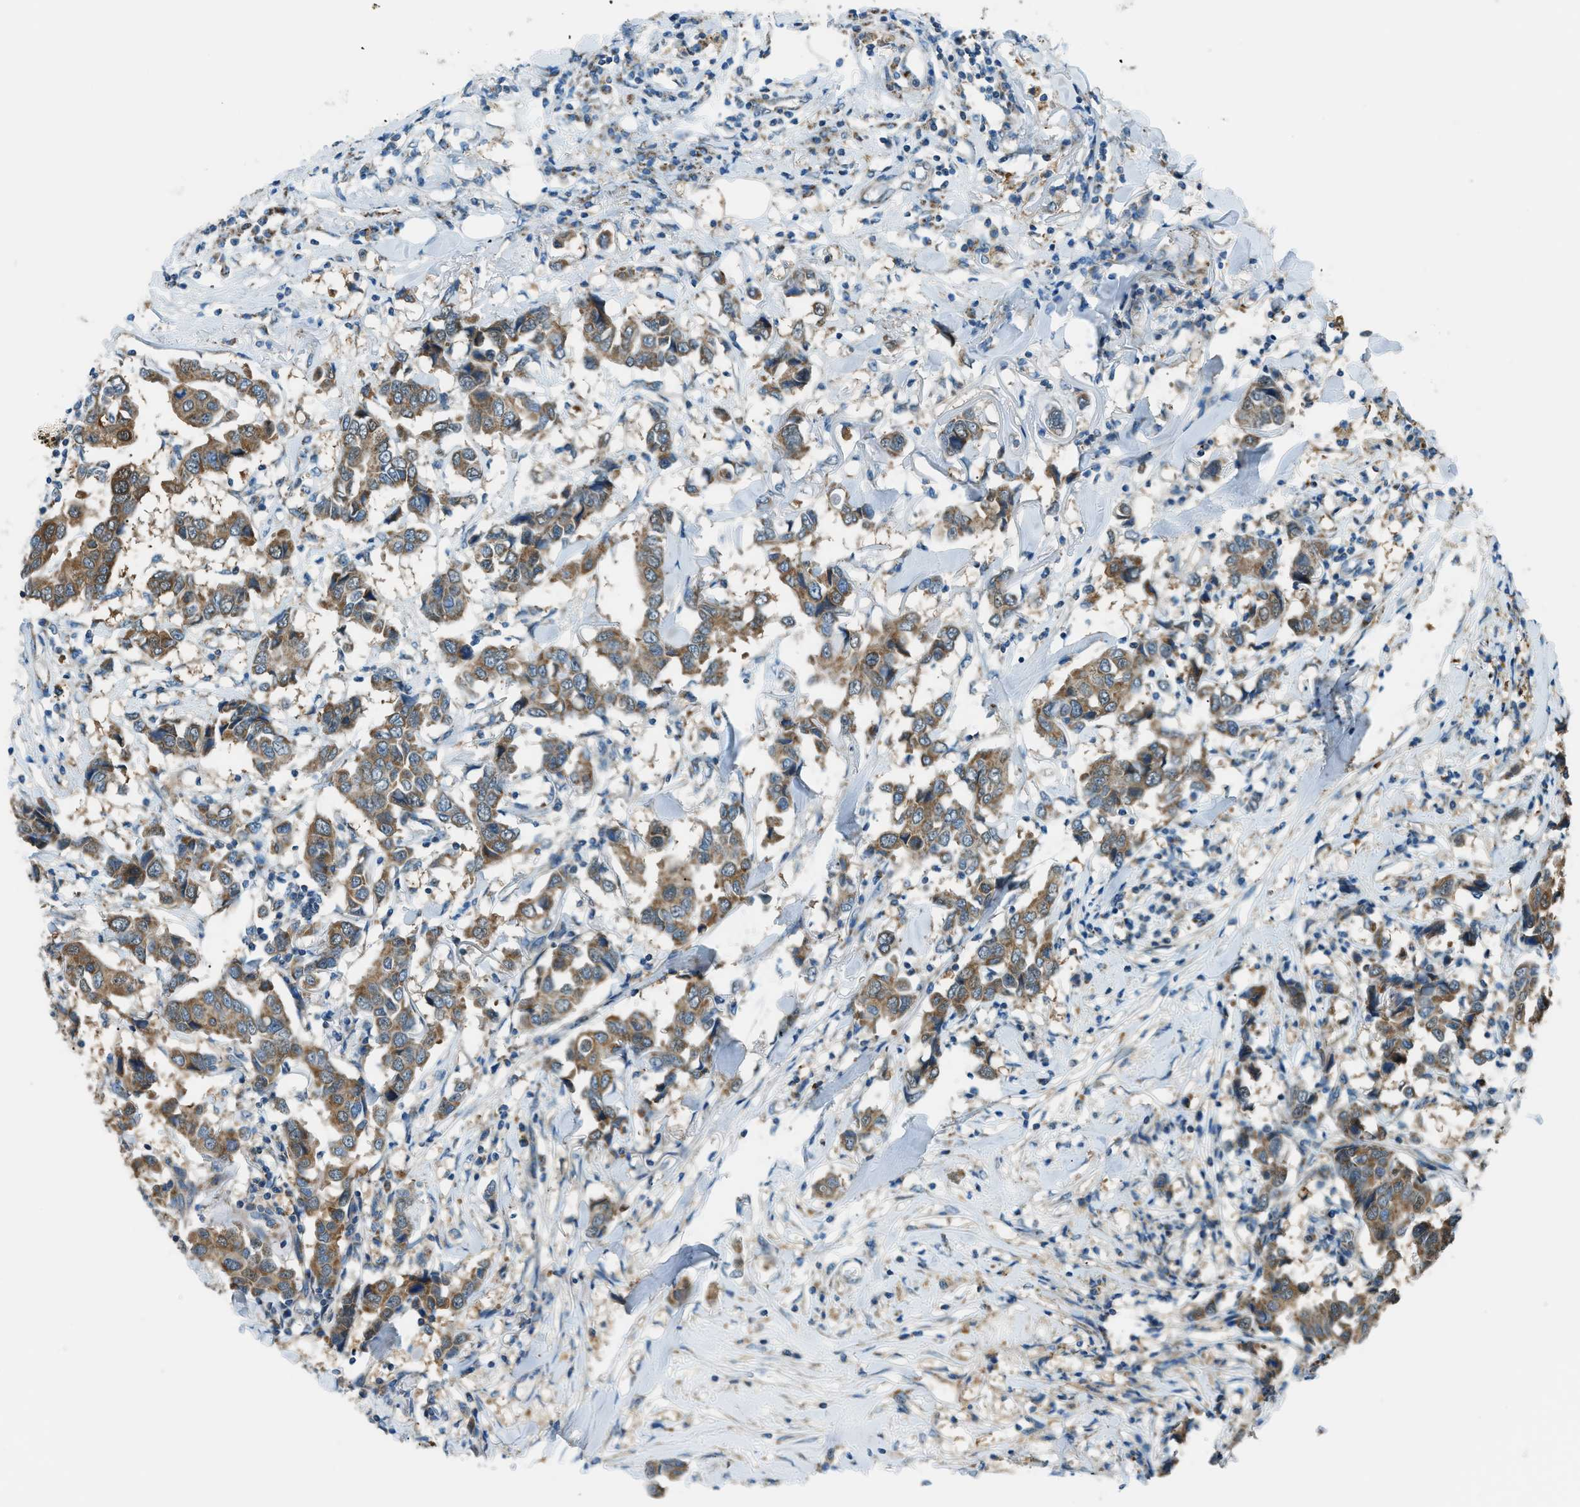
{"staining": {"intensity": "moderate", "quantity": ">75%", "location": "cytoplasmic/membranous"}, "tissue": "breast cancer", "cell_type": "Tumor cells", "image_type": "cancer", "snomed": [{"axis": "morphology", "description": "Duct carcinoma"}, {"axis": "topography", "description": "Breast"}], "caption": "A brown stain shows moderate cytoplasmic/membranous staining of a protein in breast cancer (intraductal carcinoma) tumor cells. The protein is stained brown, and the nuclei are stained in blue (DAB IHC with brightfield microscopy, high magnification).", "gene": "PIGG", "patient": {"sex": "female", "age": 80}}